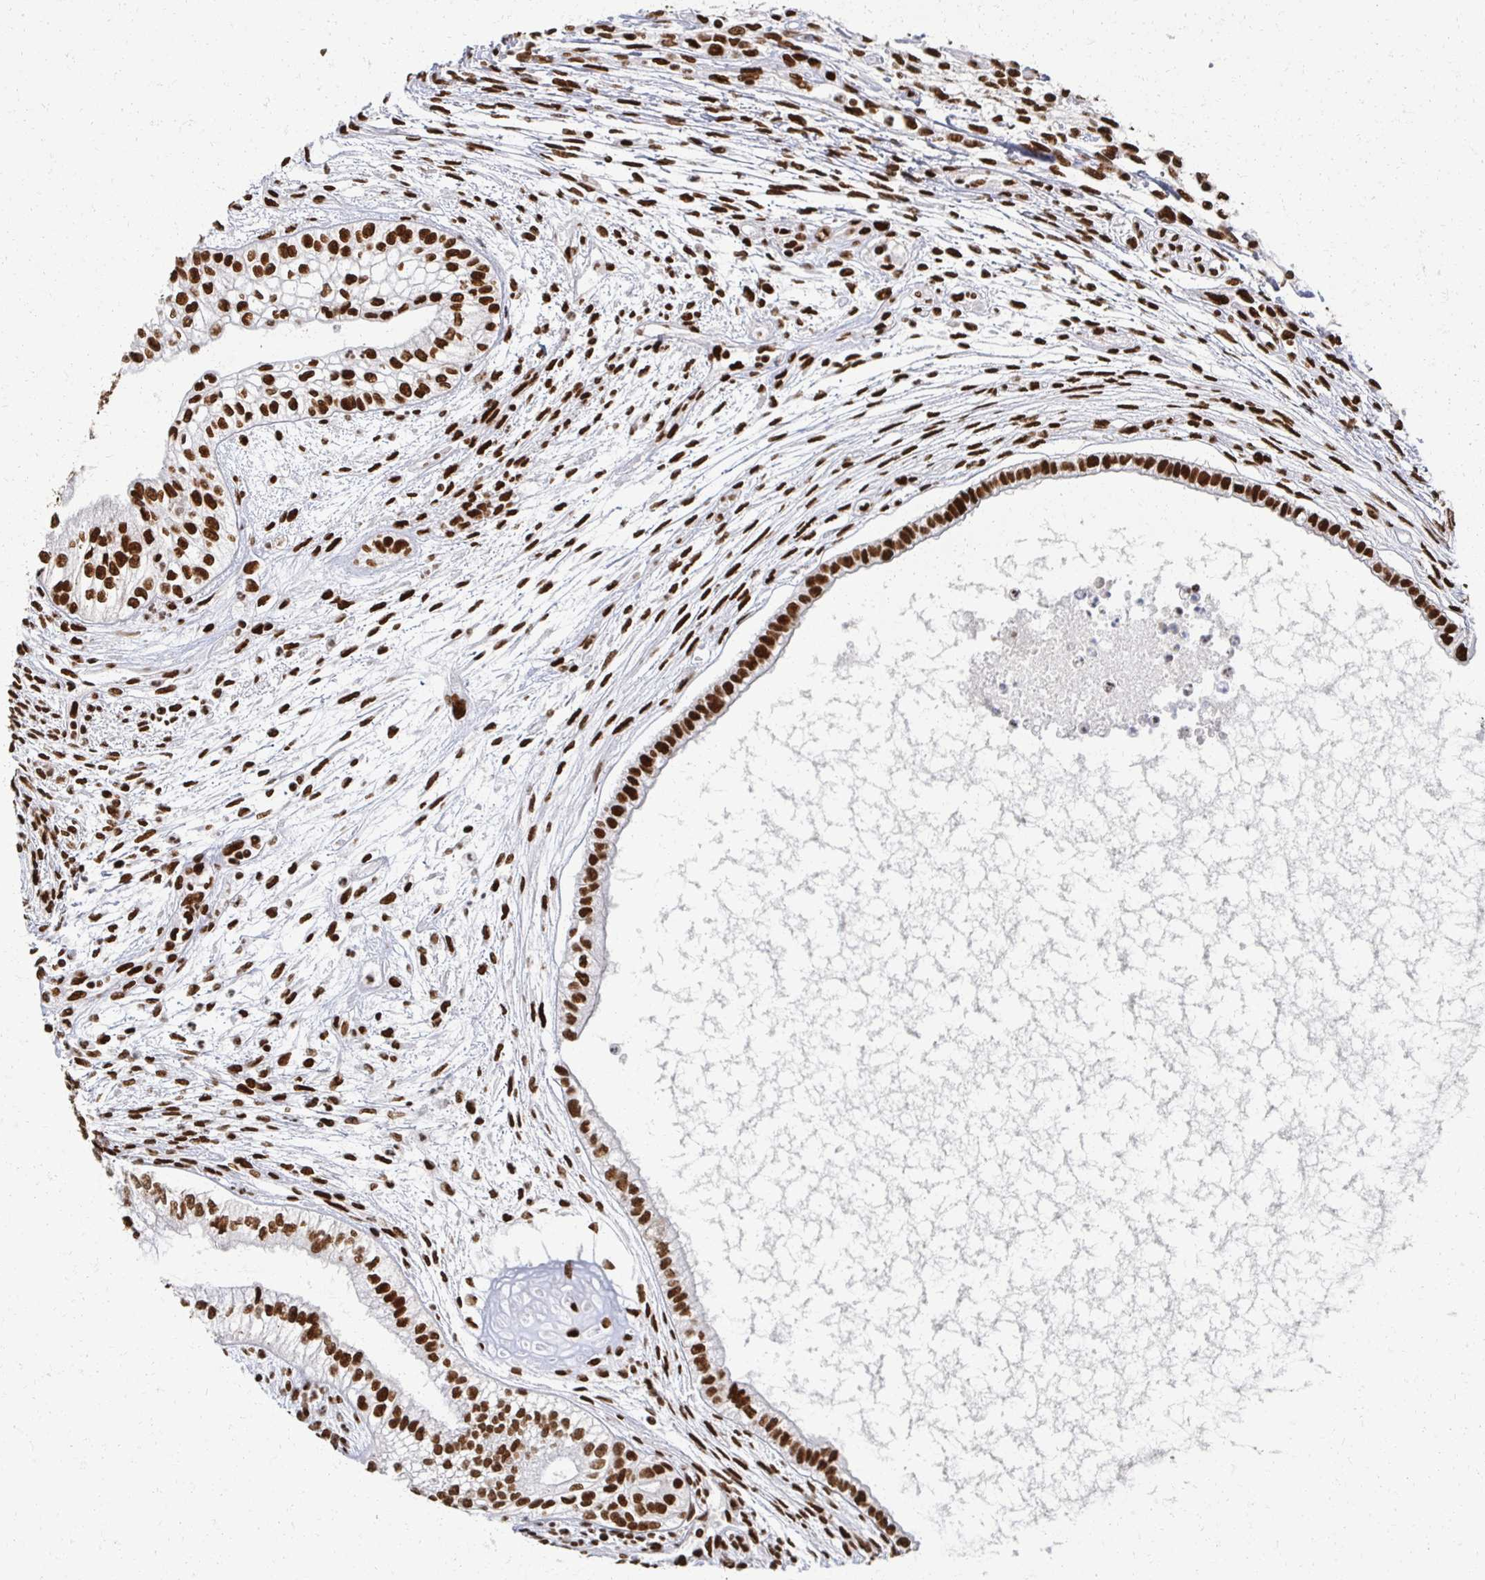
{"staining": {"intensity": "strong", "quantity": ">75%", "location": "nuclear"}, "tissue": "testis cancer", "cell_type": "Tumor cells", "image_type": "cancer", "snomed": [{"axis": "morphology", "description": "Carcinoma, Embryonal, NOS"}, {"axis": "topography", "description": "Testis"}], "caption": "A high-resolution histopathology image shows immunohistochemistry (IHC) staining of testis cancer, which shows strong nuclear staining in approximately >75% of tumor cells. Nuclei are stained in blue.", "gene": "RBBP7", "patient": {"sex": "male", "age": 37}}